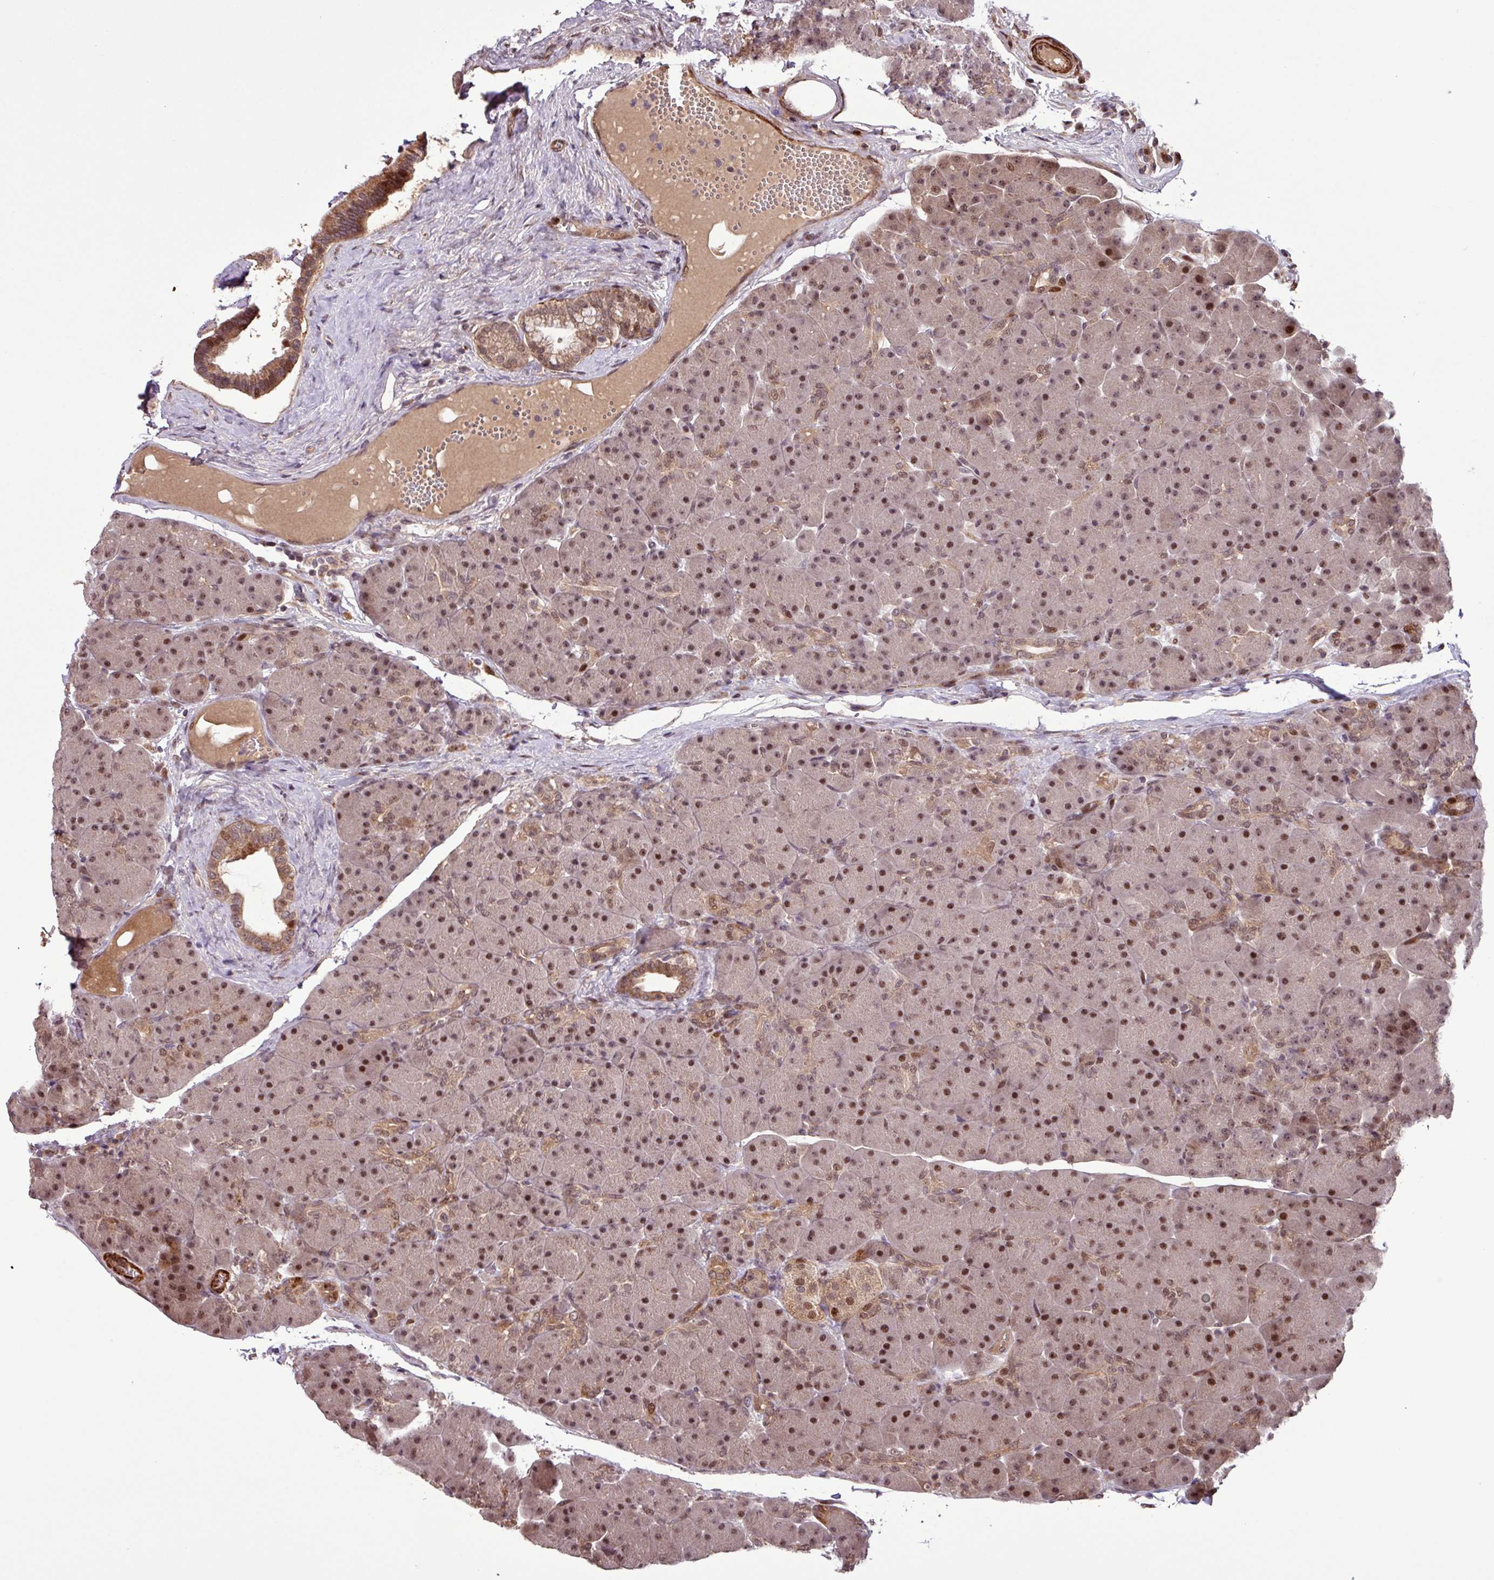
{"staining": {"intensity": "moderate", "quantity": ">75%", "location": "nuclear"}, "tissue": "pancreas", "cell_type": "Exocrine glandular cells", "image_type": "normal", "snomed": [{"axis": "morphology", "description": "Normal tissue, NOS"}, {"axis": "topography", "description": "Pancreas"}], "caption": "Benign pancreas exhibits moderate nuclear positivity in approximately >75% of exocrine glandular cells, visualized by immunohistochemistry.", "gene": "SLC22A24", "patient": {"sex": "male", "age": 66}}